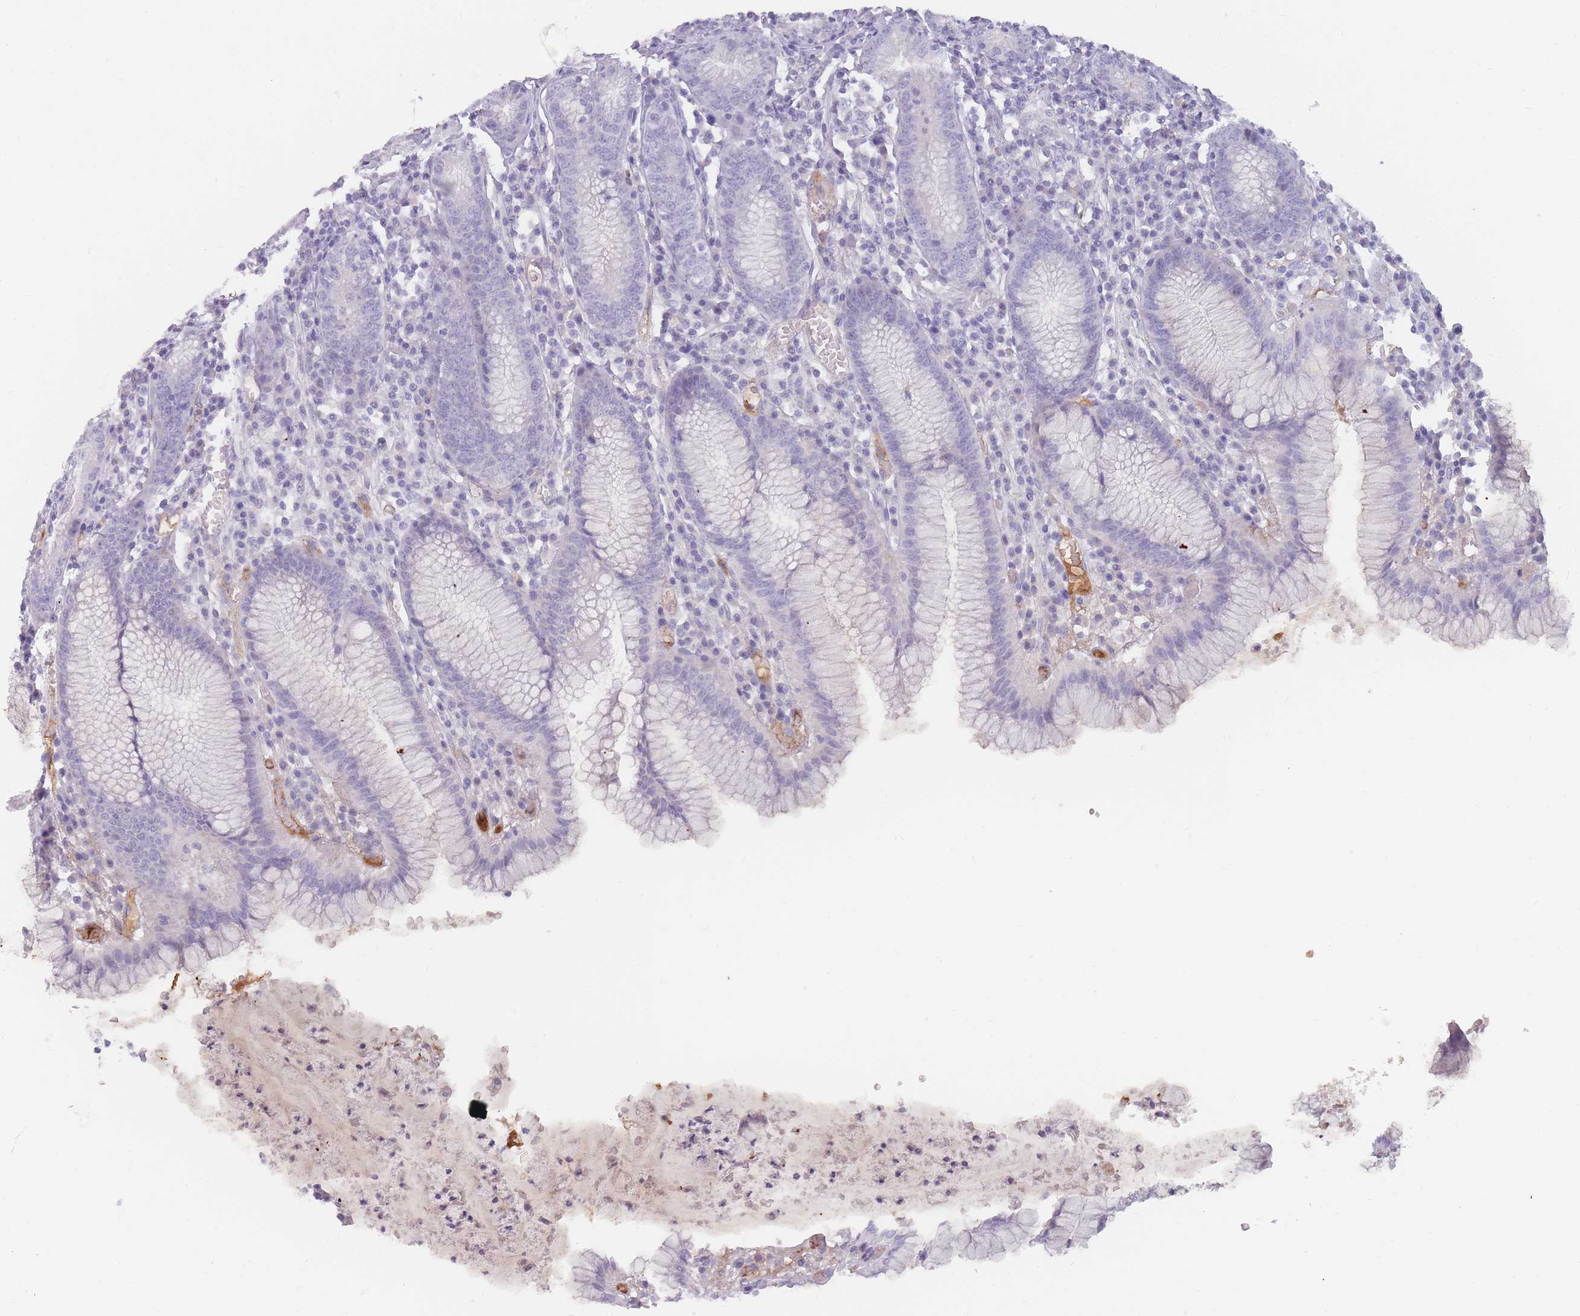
{"staining": {"intensity": "negative", "quantity": "none", "location": "none"}, "tissue": "stomach", "cell_type": "Glandular cells", "image_type": "normal", "snomed": [{"axis": "morphology", "description": "Normal tissue, NOS"}, {"axis": "topography", "description": "Stomach"}], "caption": "Protein analysis of benign stomach shows no significant positivity in glandular cells.", "gene": "PRG4", "patient": {"sex": "male", "age": 55}}